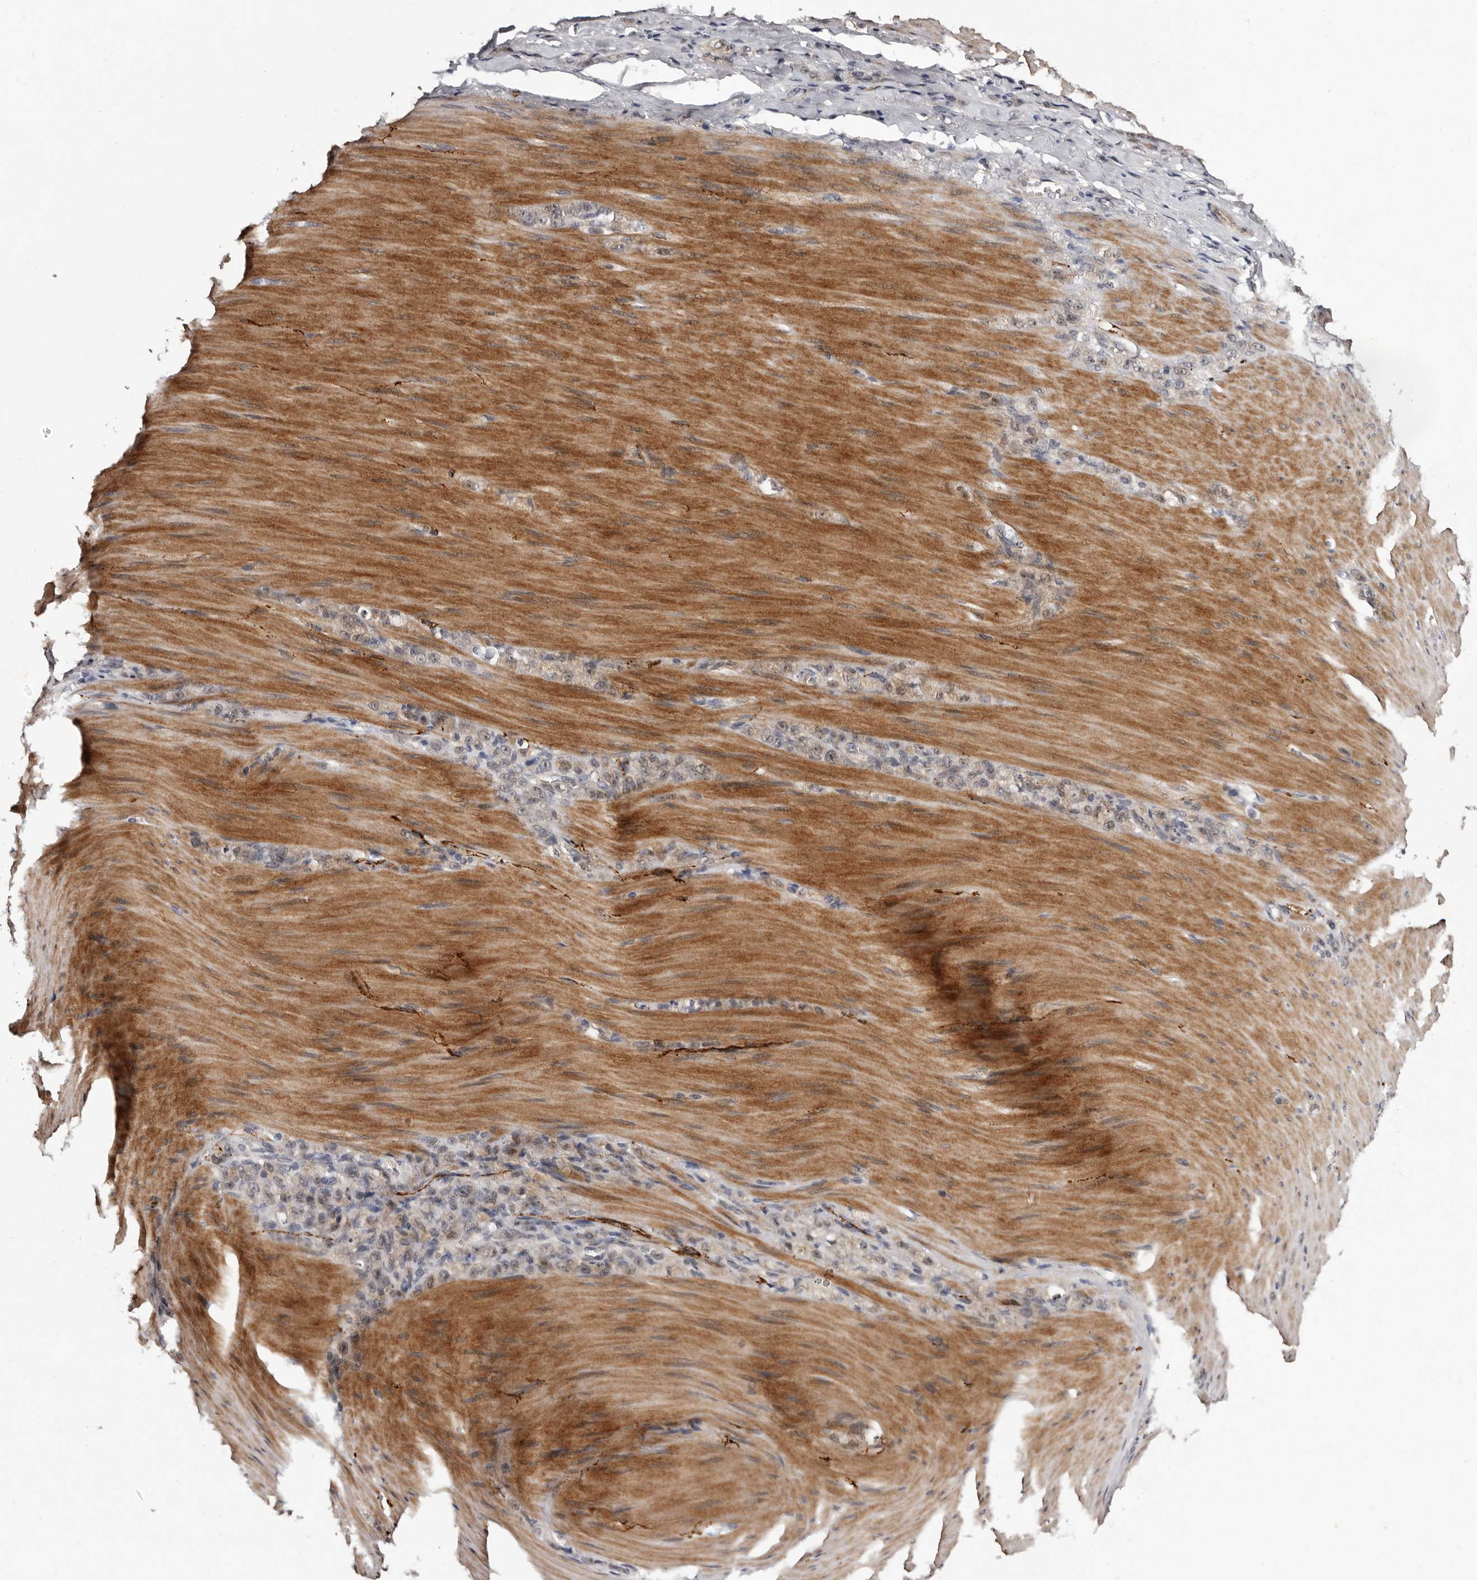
{"staining": {"intensity": "weak", "quantity": "25%-75%", "location": "cytoplasmic/membranous"}, "tissue": "stomach cancer", "cell_type": "Tumor cells", "image_type": "cancer", "snomed": [{"axis": "morphology", "description": "Normal tissue, NOS"}, {"axis": "morphology", "description": "Adenocarcinoma, NOS"}, {"axis": "topography", "description": "Stomach"}], "caption": "A micrograph of human adenocarcinoma (stomach) stained for a protein shows weak cytoplasmic/membranous brown staining in tumor cells. Using DAB (3,3'-diaminobenzidine) (brown) and hematoxylin (blue) stains, captured at high magnification using brightfield microscopy.", "gene": "LANCL2", "patient": {"sex": "male", "age": 82}}